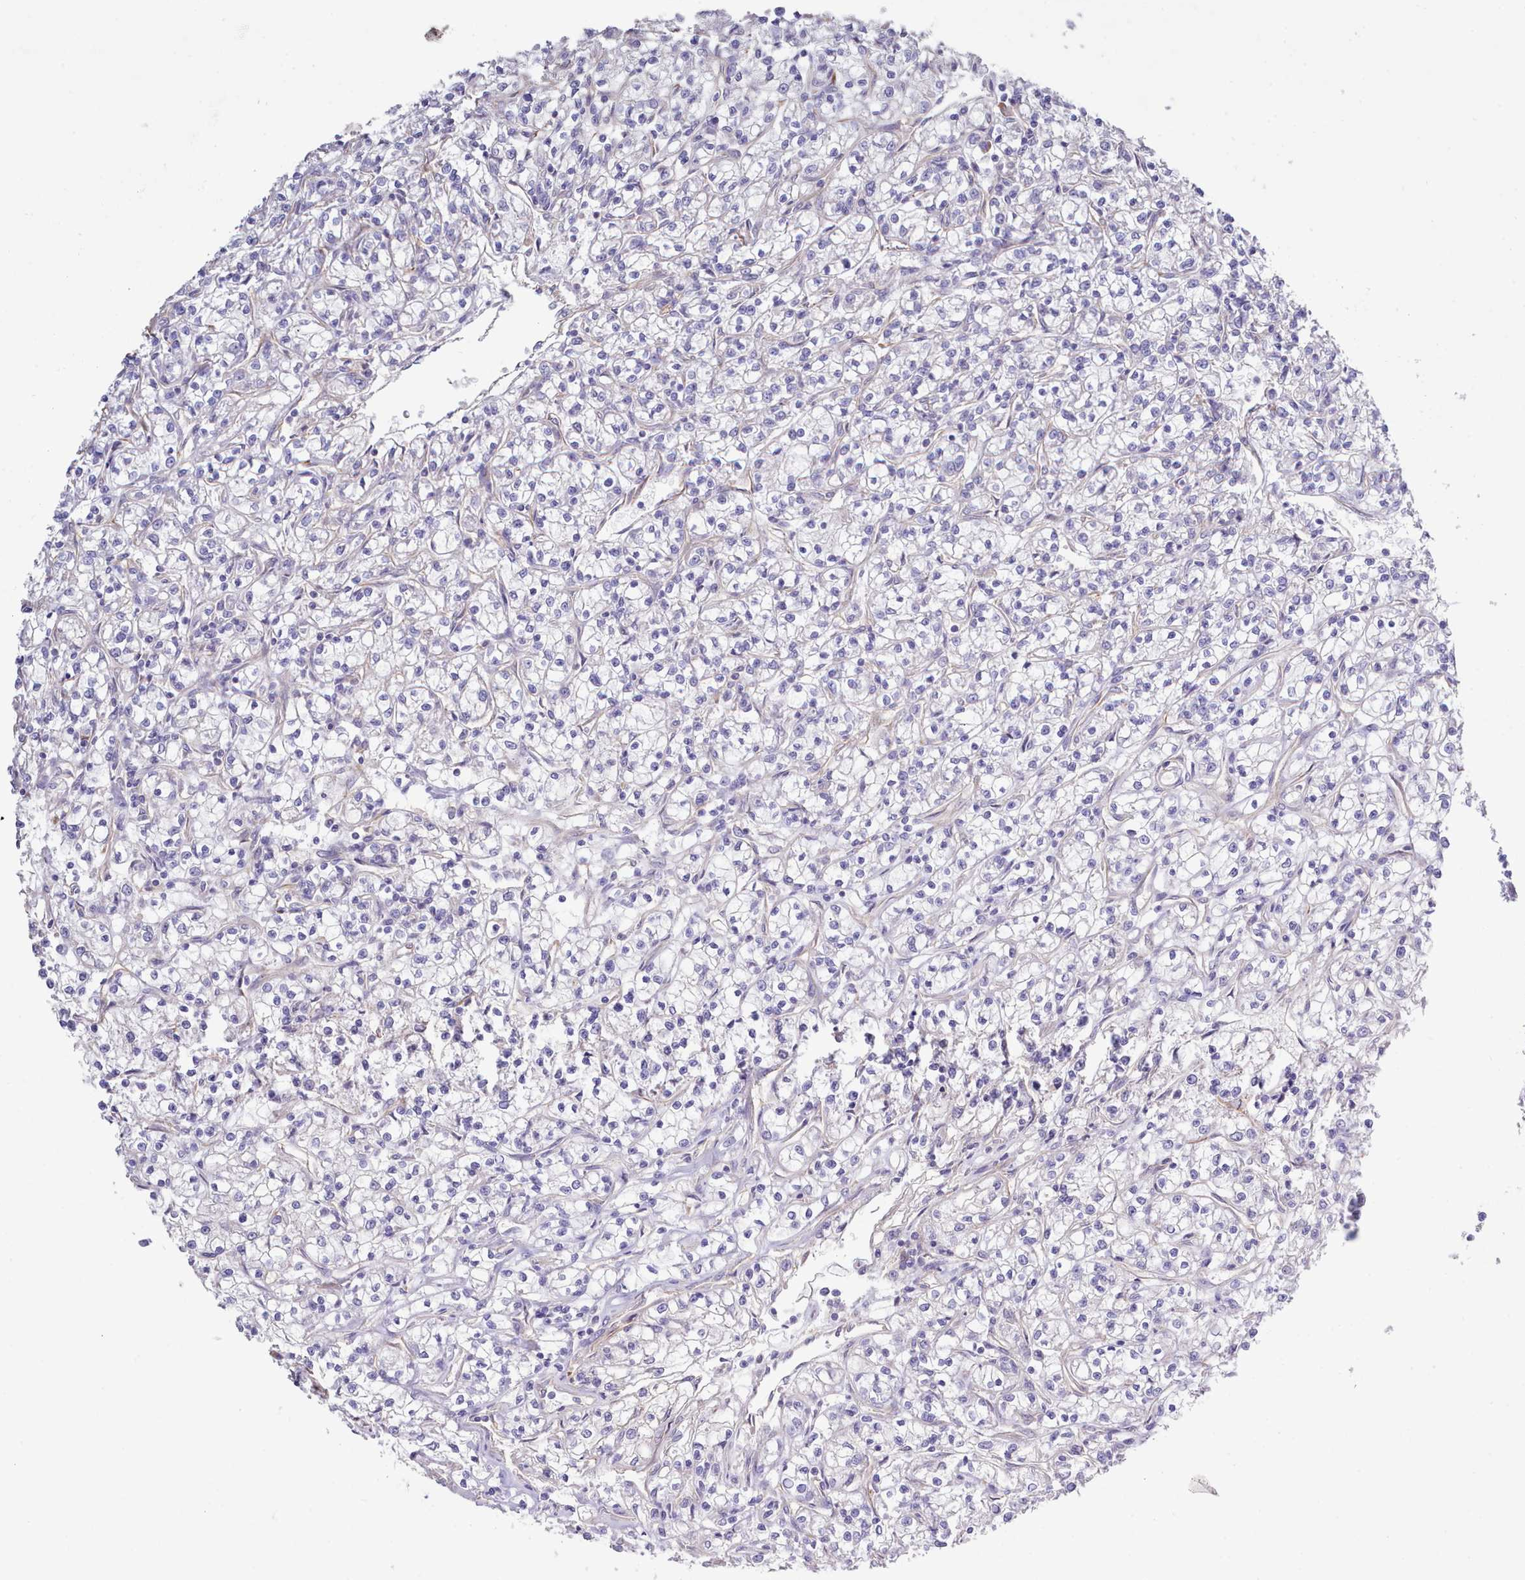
{"staining": {"intensity": "negative", "quantity": "none", "location": "none"}, "tissue": "renal cancer", "cell_type": "Tumor cells", "image_type": "cancer", "snomed": [{"axis": "morphology", "description": "Adenocarcinoma, NOS"}, {"axis": "topography", "description": "Kidney"}], "caption": "Immunohistochemistry (IHC) of adenocarcinoma (renal) reveals no positivity in tumor cells.", "gene": "ZC3H13", "patient": {"sex": "female", "age": 59}}